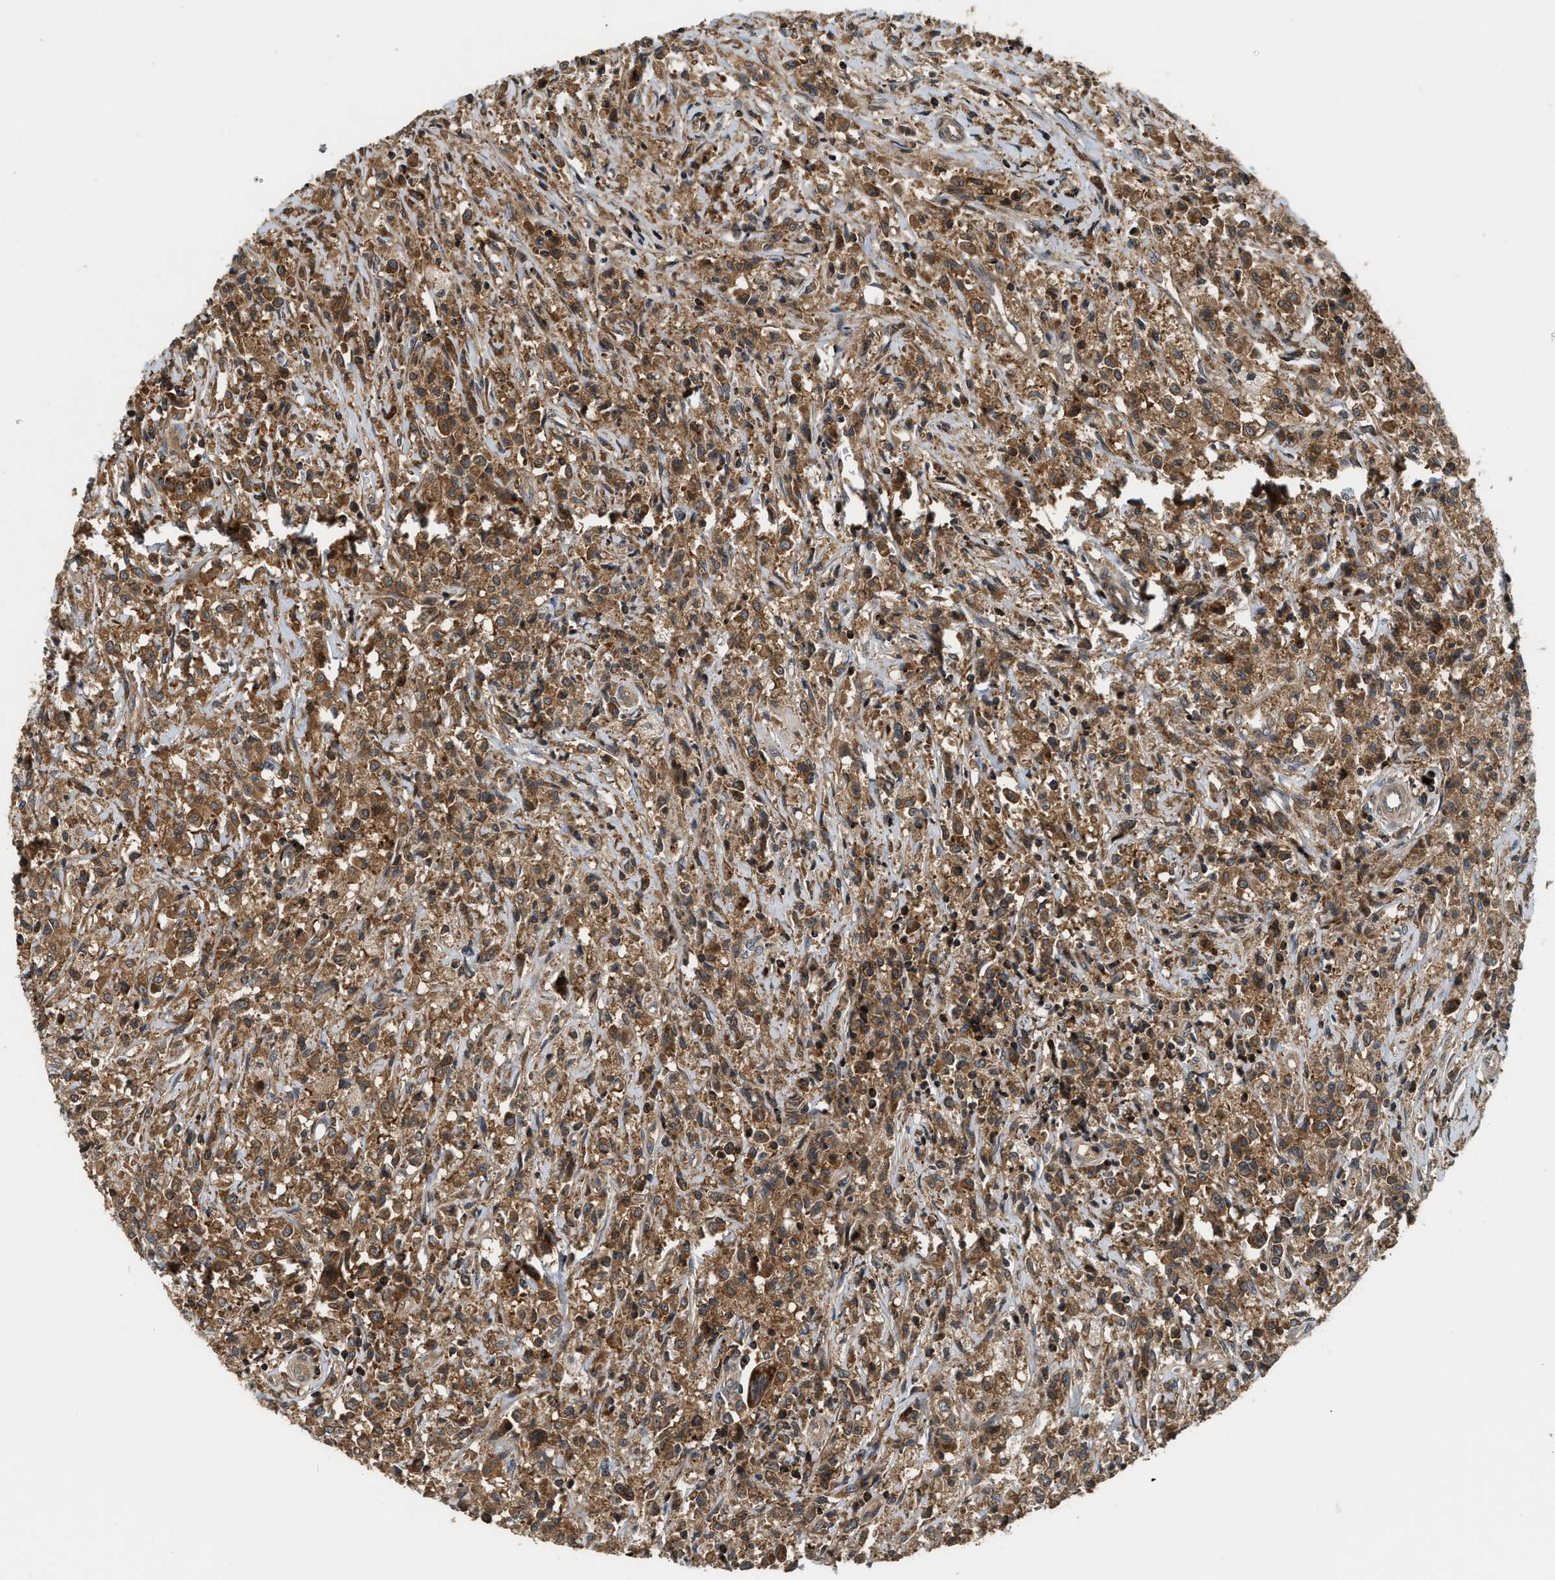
{"staining": {"intensity": "moderate", "quantity": ">75%", "location": "cytoplasmic/membranous"}, "tissue": "testis cancer", "cell_type": "Tumor cells", "image_type": "cancer", "snomed": [{"axis": "morphology", "description": "Carcinoma, Embryonal, NOS"}, {"axis": "topography", "description": "Testis"}], "caption": "A high-resolution photomicrograph shows IHC staining of testis cancer (embryonal carcinoma), which exhibits moderate cytoplasmic/membranous expression in approximately >75% of tumor cells. Using DAB (3,3'-diaminobenzidine) (brown) and hematoxylin (blue) stains, captured at high magnification using brightfield microscopy.", "gene": "SNX5", "patient": {"sex": "male", "age": 2}}